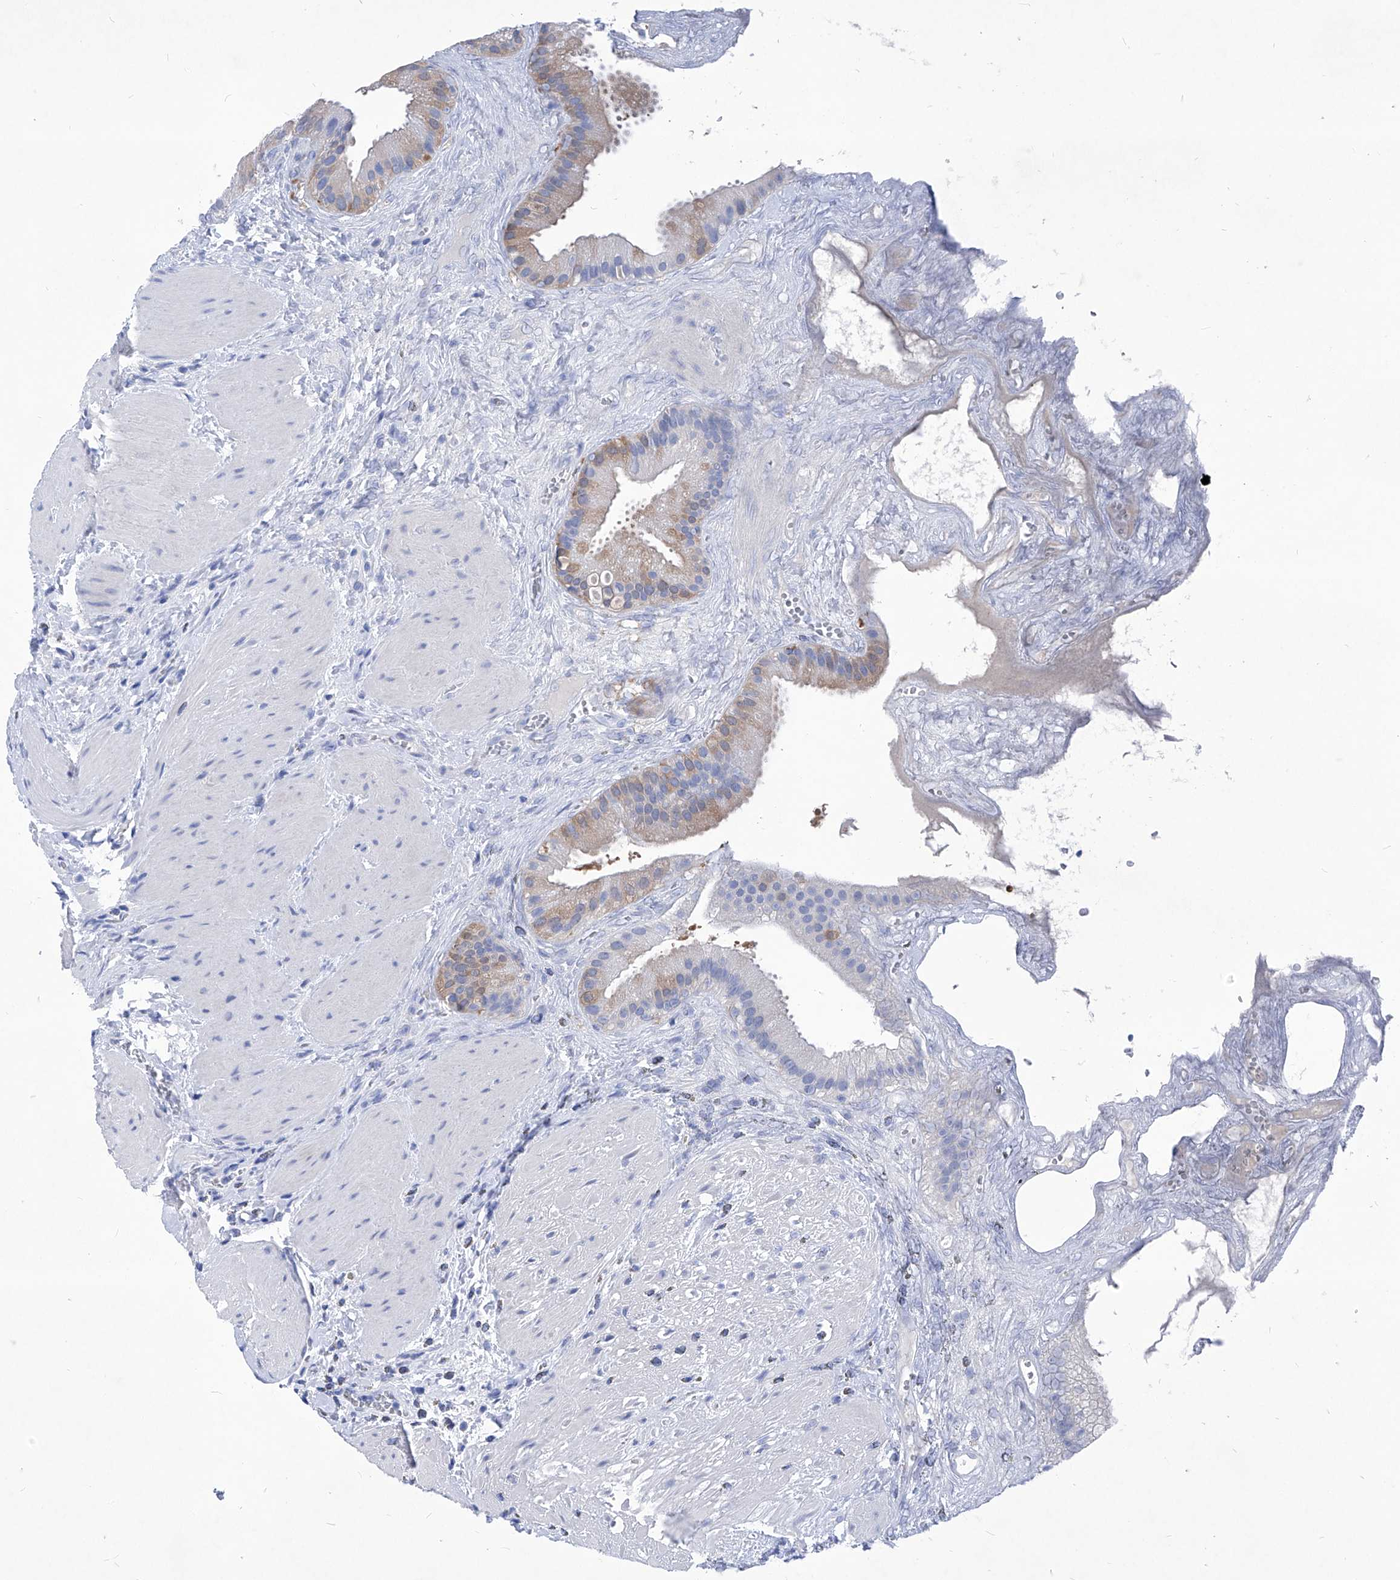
{"staining": {"intensity": "moderate", "quantity": "<25%", "location": "cytoplasmic/membranous"}, "tissue": "gallbladder", "cell_type": "Glandular cells", "image_type": "normal", "snomed": [{"axis": "morphology", "description": "Normal tissue, NOS"}, {"axis": "topography", "description": "Gallbladder"}], "caption": "Gallbladder stained with a brown dye displays moderate cytoplasmic/membranous positive staining in approximately <25% of glandular cells.", "gene": "XPNPEP1", "patient": {"sex": "male", "age": 55}}